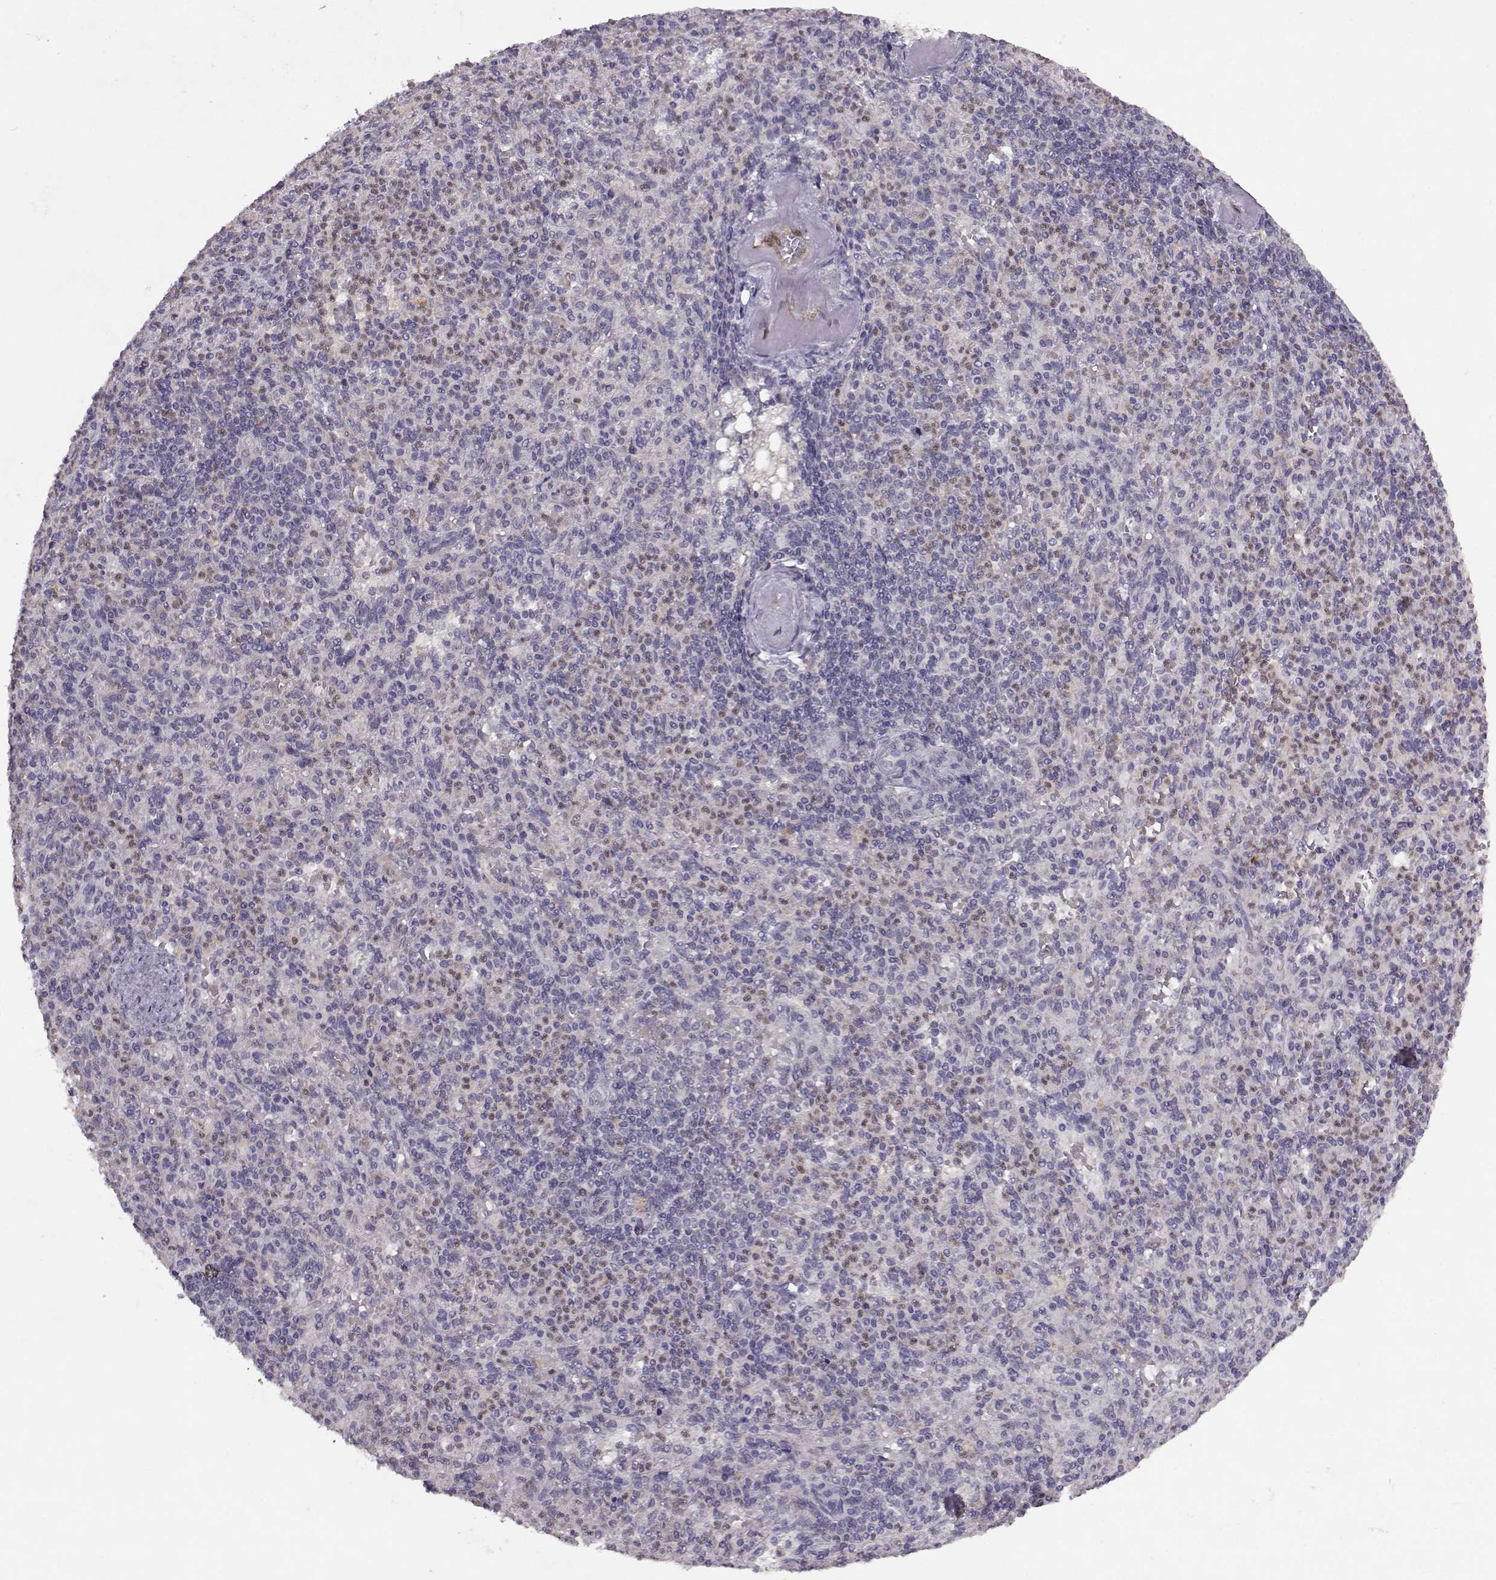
{"staining": {"intensity": "weak", "quantity": "<25%", "location": "cytoplasmic/membranous"}, "tissue": "spleen", "cell_type": "Cells in red pulp", "image_type": "normal", "snomed": [{"axis": "morphology", "description": "Normal tissue, NOS"}, {"axis": "topography", "description": "Spleen"}], "caption": "There is no significant expression in cells in red pulp of spleen.", "gene": "BMX", "patient": {"sex": "female", "age": 74}}